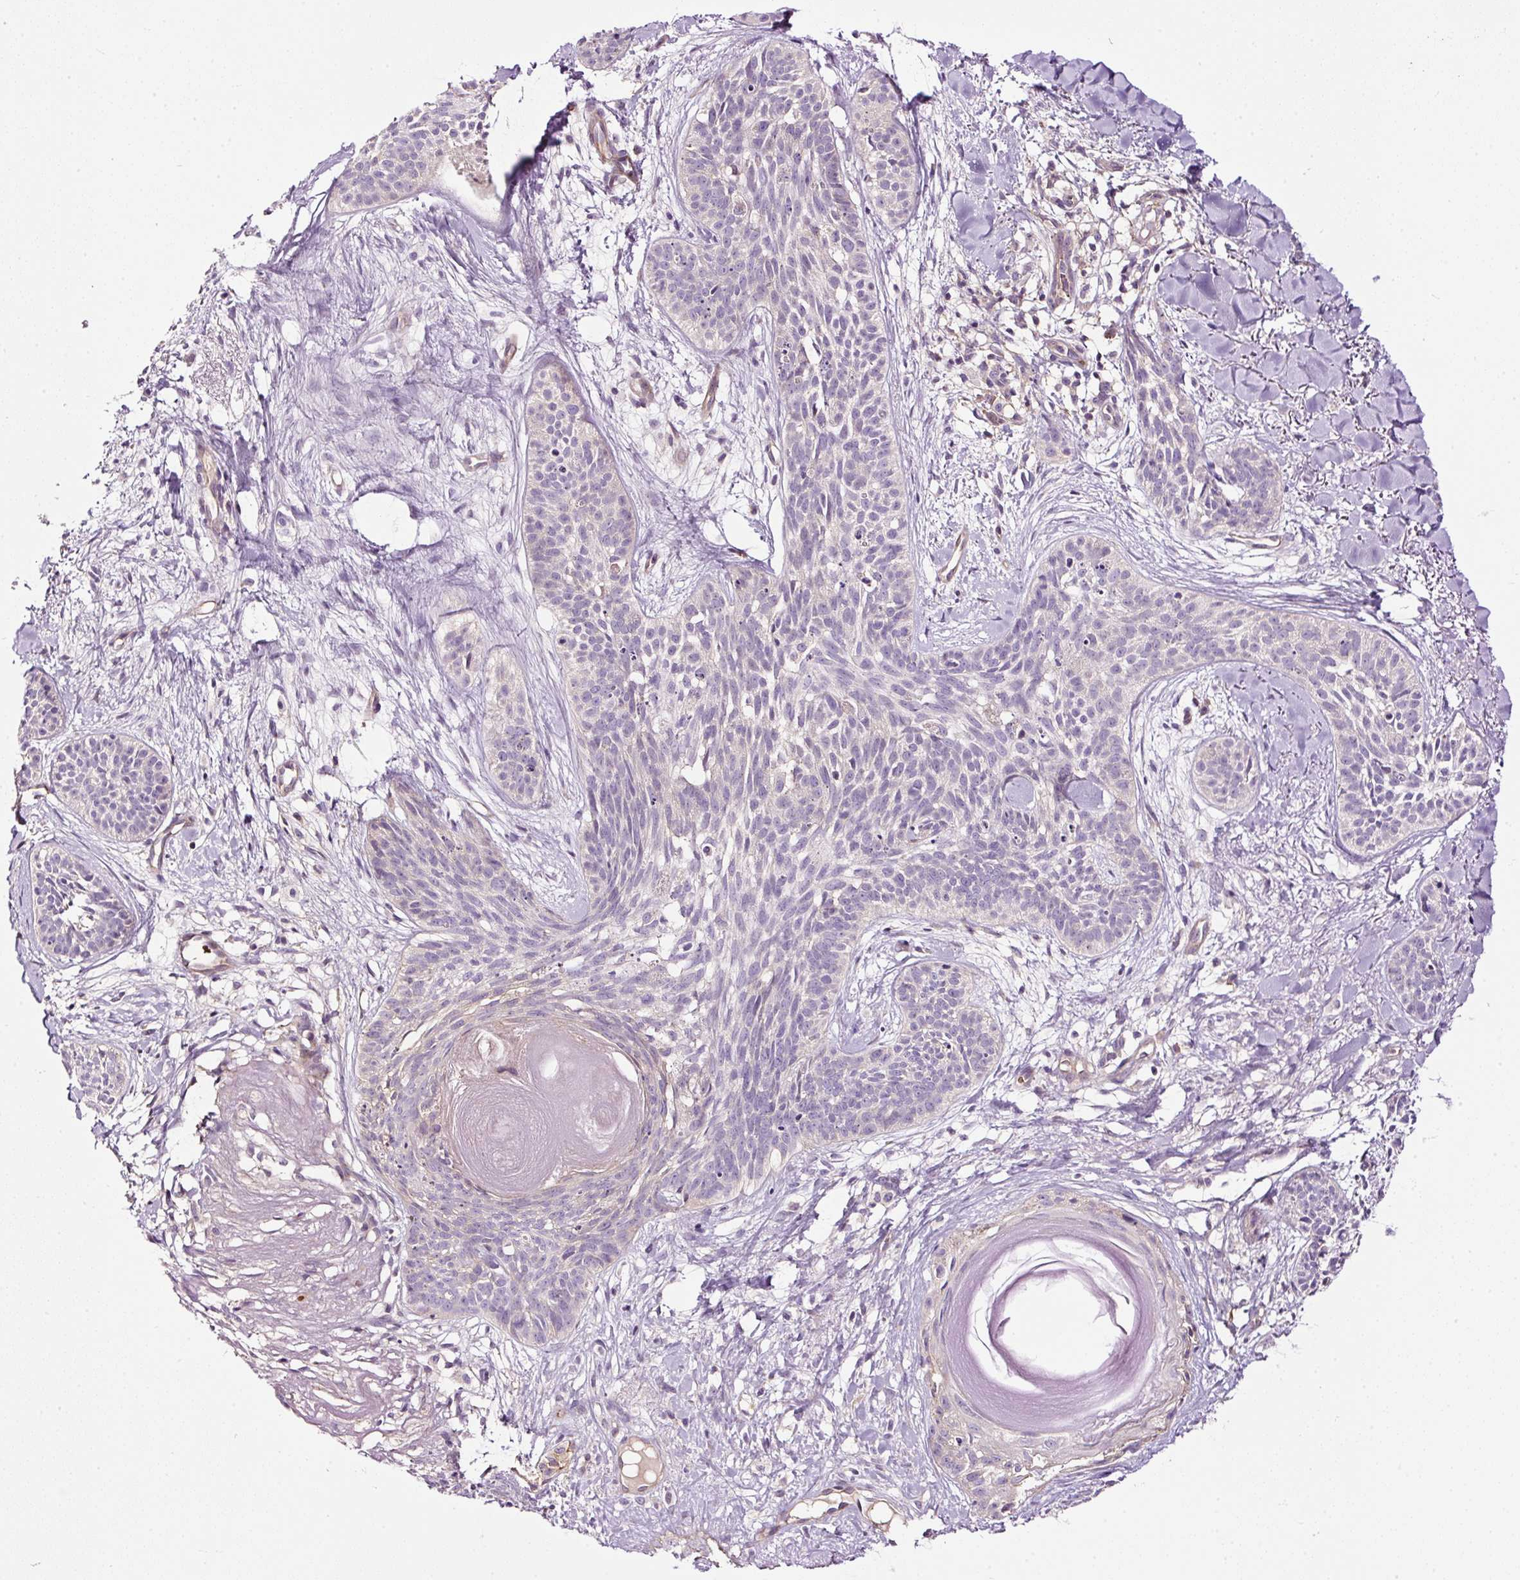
{"staining": {"intensity": "negative", "quantity": "none", "location": "none"}, "tissue": "skin cancer", "cell_type": "Tumor cells", "image_type": "cancer", "snomed": [{"axis": "morphology", "description": "Basal cell carcinoma"}, {"axis": "topography", "description": "Skin"}], "caption": "Tumor cells are negative for brown protein staining in skin cancer (basal cell carcinoma).", "gene": "USHBP1", "patient": {"sex": "male", "age": 52}}